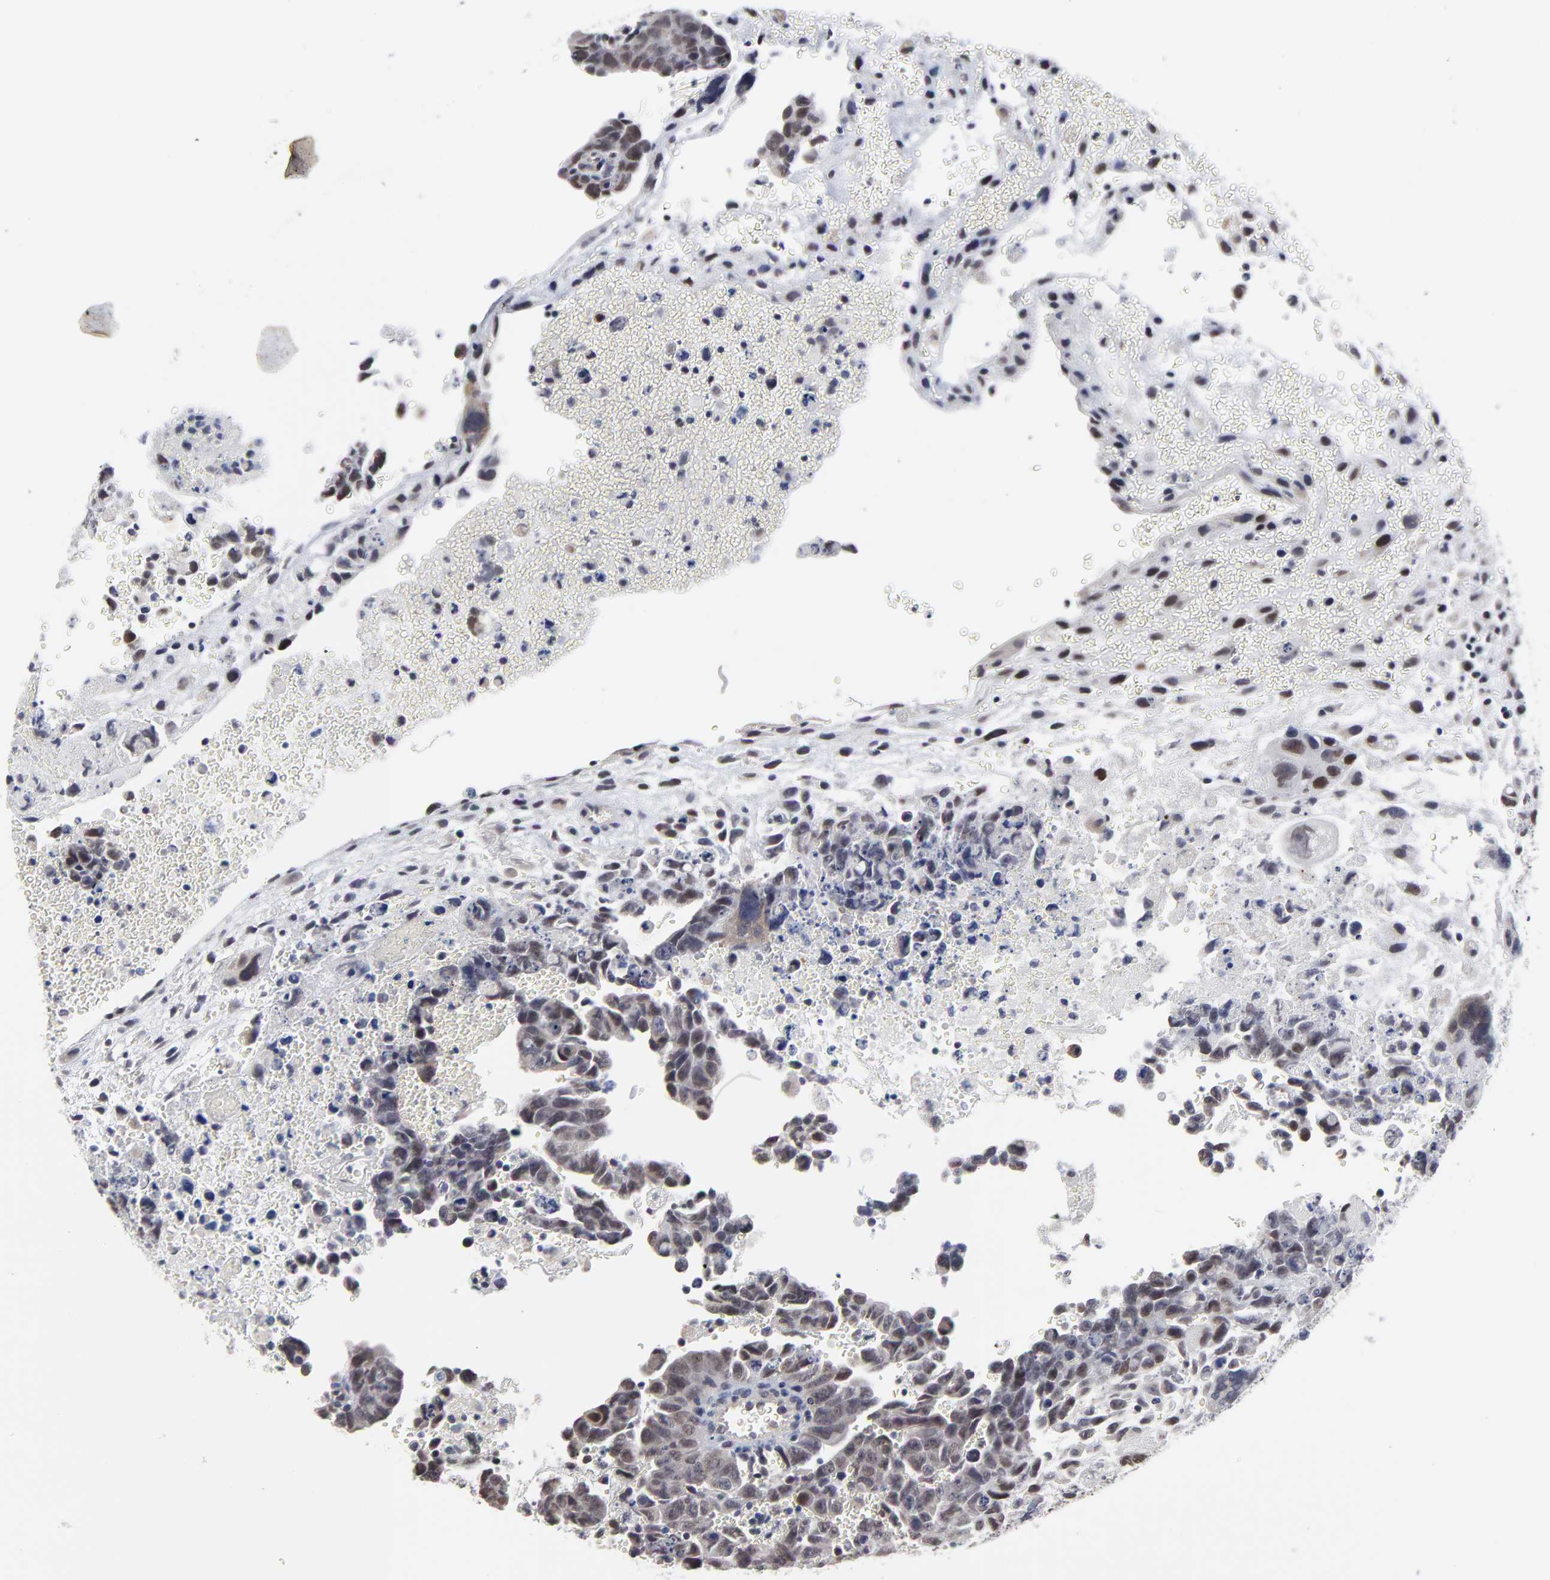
{"staining": {"intensity": "weak", "quantity": "<25%", "location": "cytoplasmic/membranous"}, "tissue": "testis cancer", "cell_type": "Tumor cells", "image_type": "cancer", "snomed": [{"axis": "morphology", "description": "Carcinoma, Embryonal, NOS"}, {"axis": "topography", "description": "Testis"}], "caption": "Immunohistochemical staining of human testis embryonal carcinoma exhibits no significant staining in tumor cells. (DAB immunohistochemistry with hematoxylin counter stain).", "gene": "MAGEA10", "patient": {"sex": "male", "age": 28}}